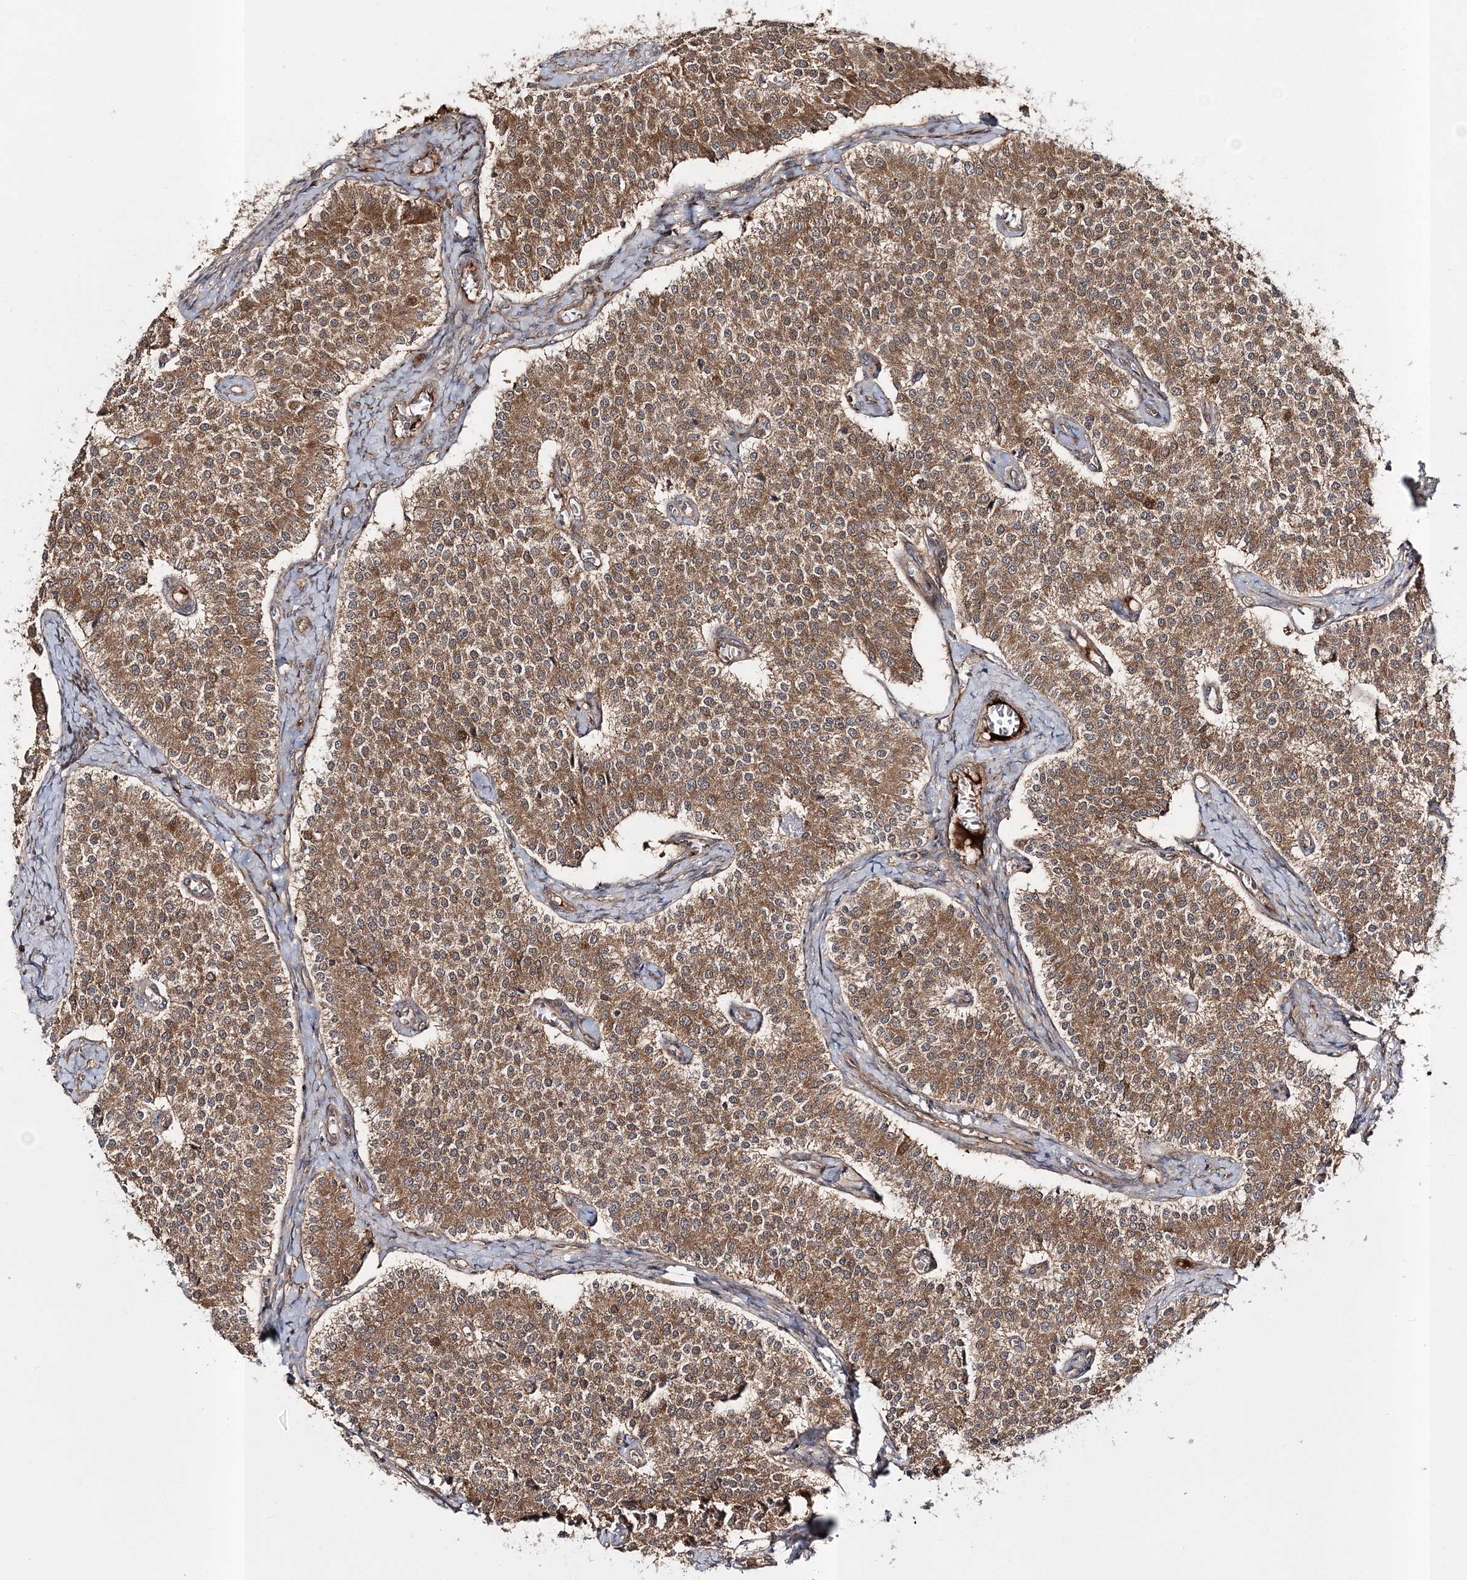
{"staining": {"intensity": "moderate", "quantity": ">75%", "location": "cytoplasmic/membranous"}, "tissue": "carcinoid", "cell_type": "Tumor cells", "image_type": "cancer", "snomed": [{"axis": "morphology", "description": "Carcinoid, malignant, NOS"}, {"axis": "topography", "description": "Colon"}], "caption": "Immunohistochemistry (IHC) of carcinoid reveals medium levels of moderate cytoplasmic/membranous positivity in approximately >75% of tumor cells. (DAB = brown stain, brightfield microscopy at high magnification).", "gene": "MOCS2", "patient": {"sex": "female", "age": 52}}